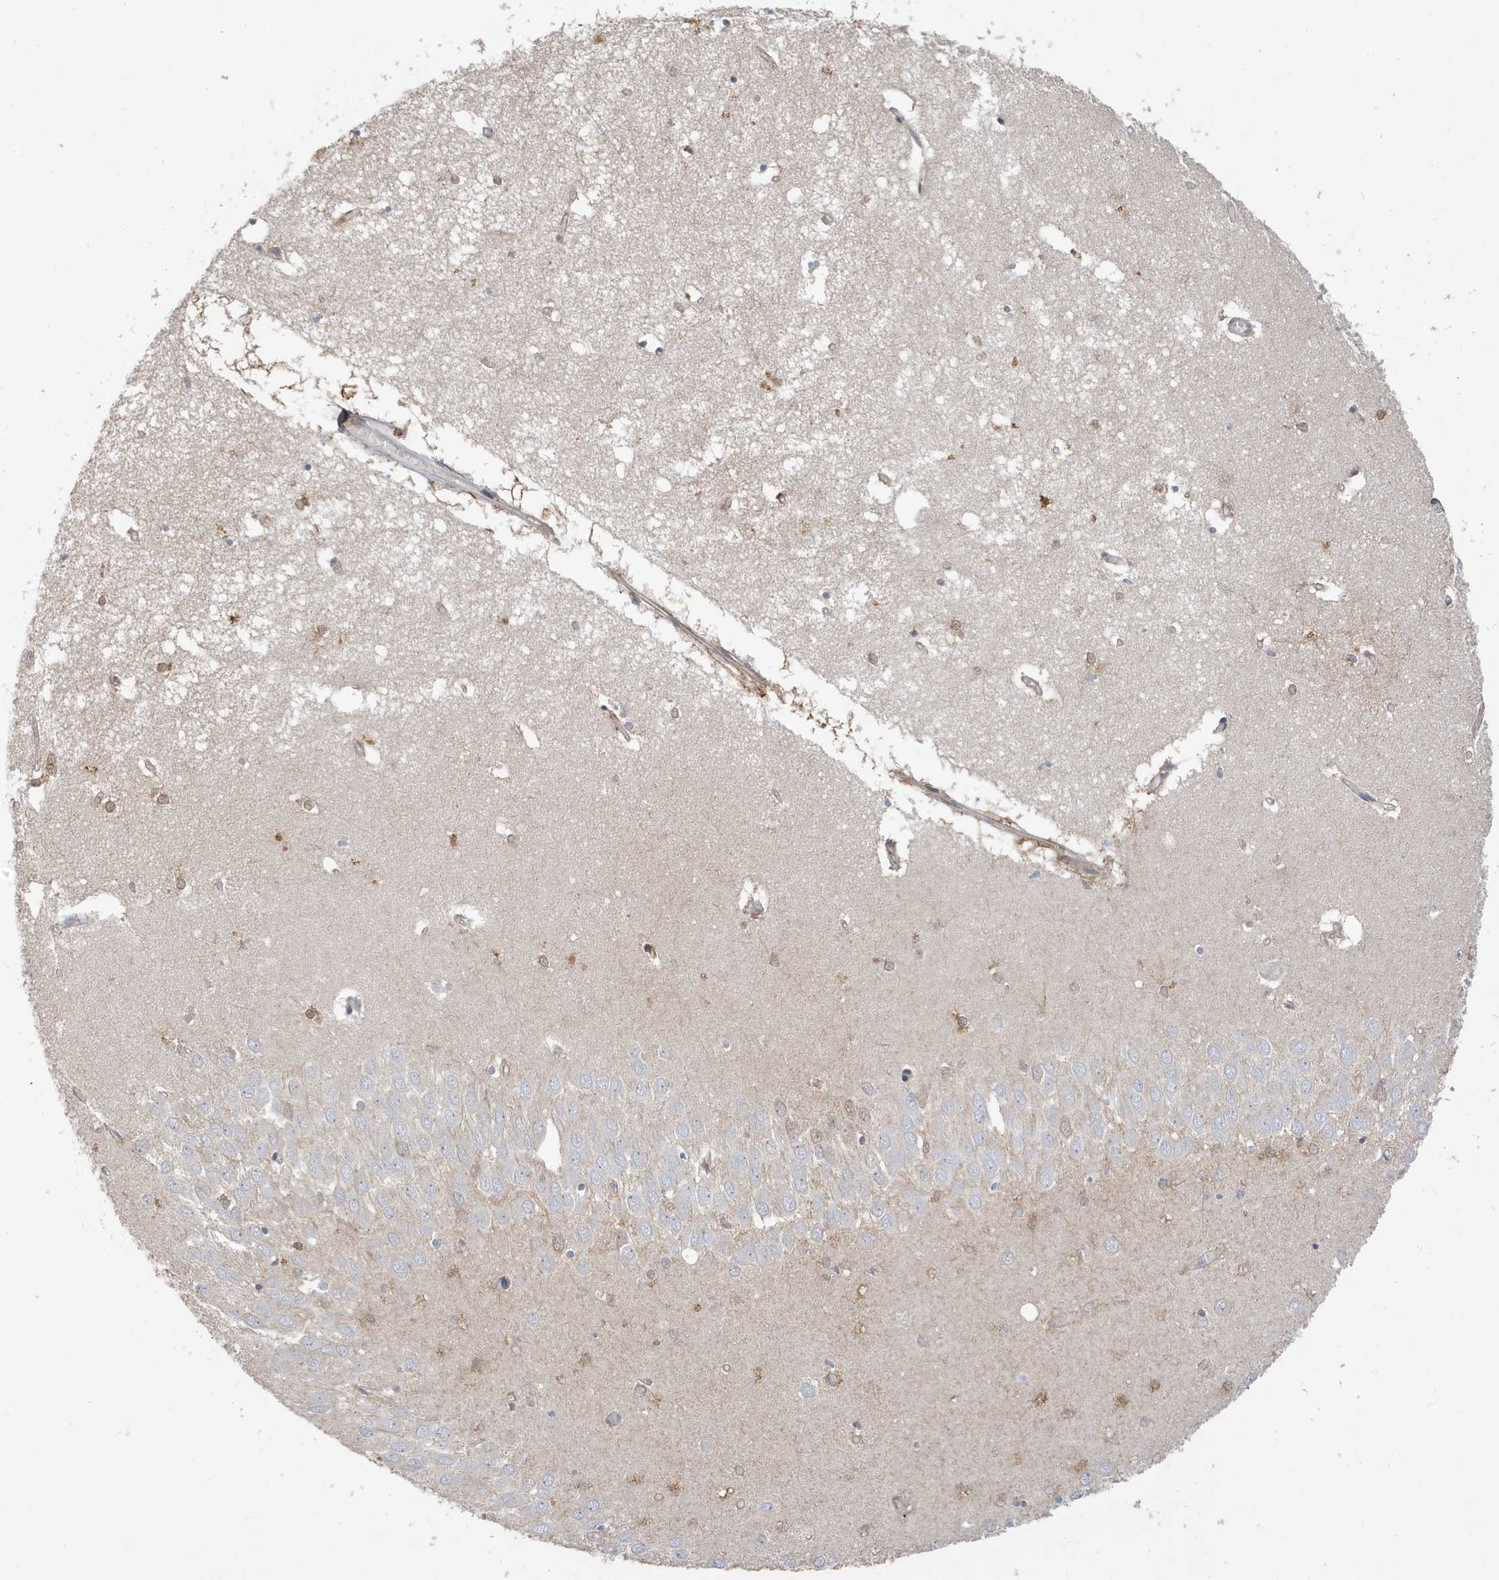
{"staining": {"intensity": "moderate", "quantity": "<25%", "location": "cytoplasmic/membranous,nuclear"}, "tissue": "hippocampus", "cell_type": "Glial cells", "image_type": "normal", "snomed": [{"axis": "morphology", "description": "Normal tissue, NOS"}, {"axis": "topography", "description": "Hippocampus"}], "caption": "A photomicrograph showing moderate cytoplasmic/membranous,nuclear expression in about <25% of glial cells in unremarkable hippocampus, as visualized by brown immunohistochemical staining.", "gene": "TAB3", "patient": {"sex": "male", "age": 70}}